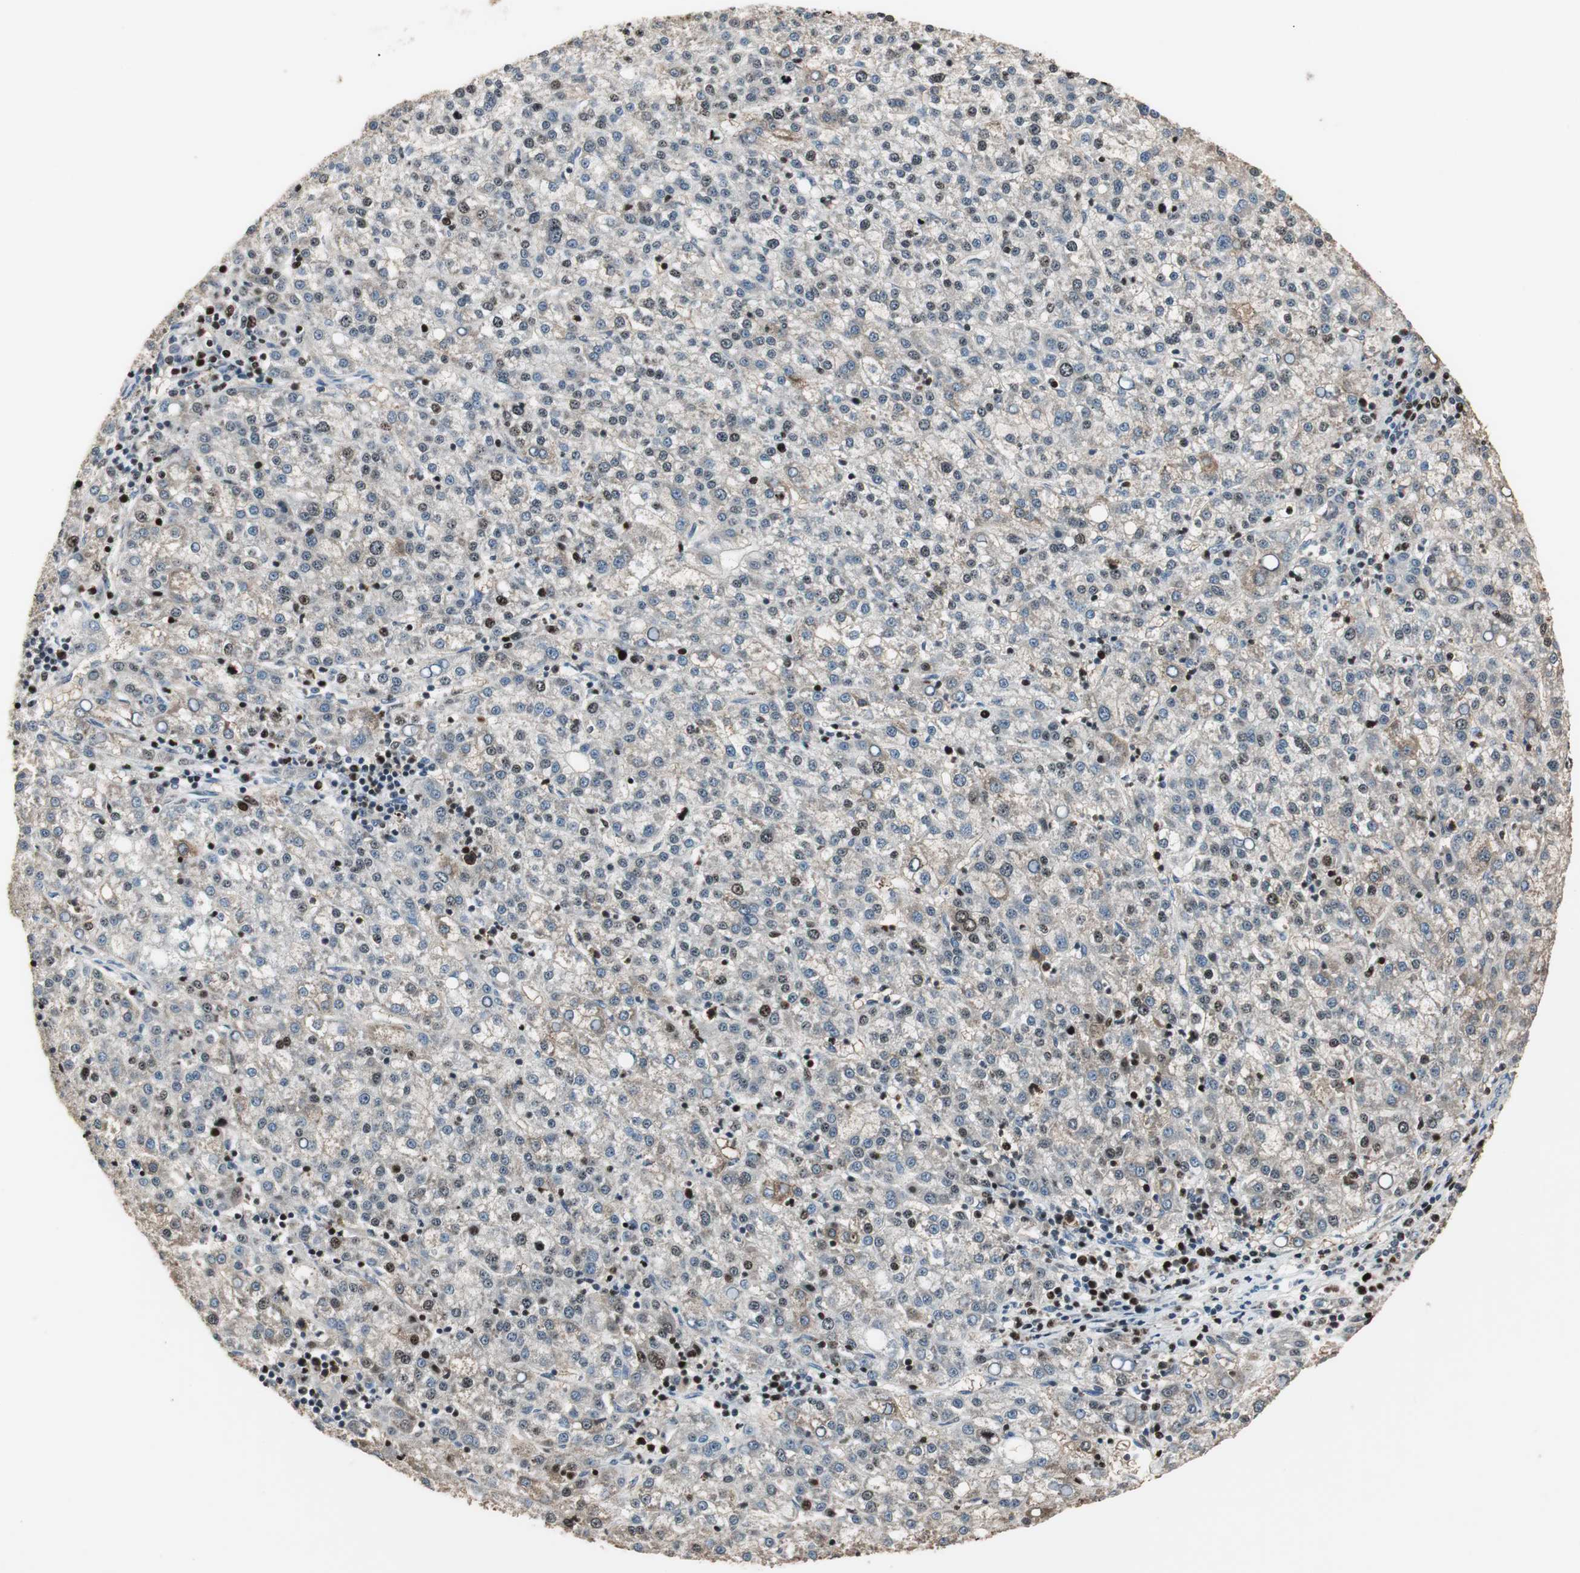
{"staining": {"intensity": "strong", "quantity": "<25%", "location": "nuclear"}, "tissue": "liver cancer", "cell_type": "Tumor cells", "image_type": "cancer", "snomed": [{"axis": "morphology", "description": "Carcinoma, Hepatocellular, NOS"}, {"axis": "topography", "description": "Liver"}], "caption": "Liver hepatocellular carcinoma tissue displays strong nuclear expression in approximately <25% of tumor cells", "gene": "FEN1", "patient": {"sex": "female", "age": 58}}